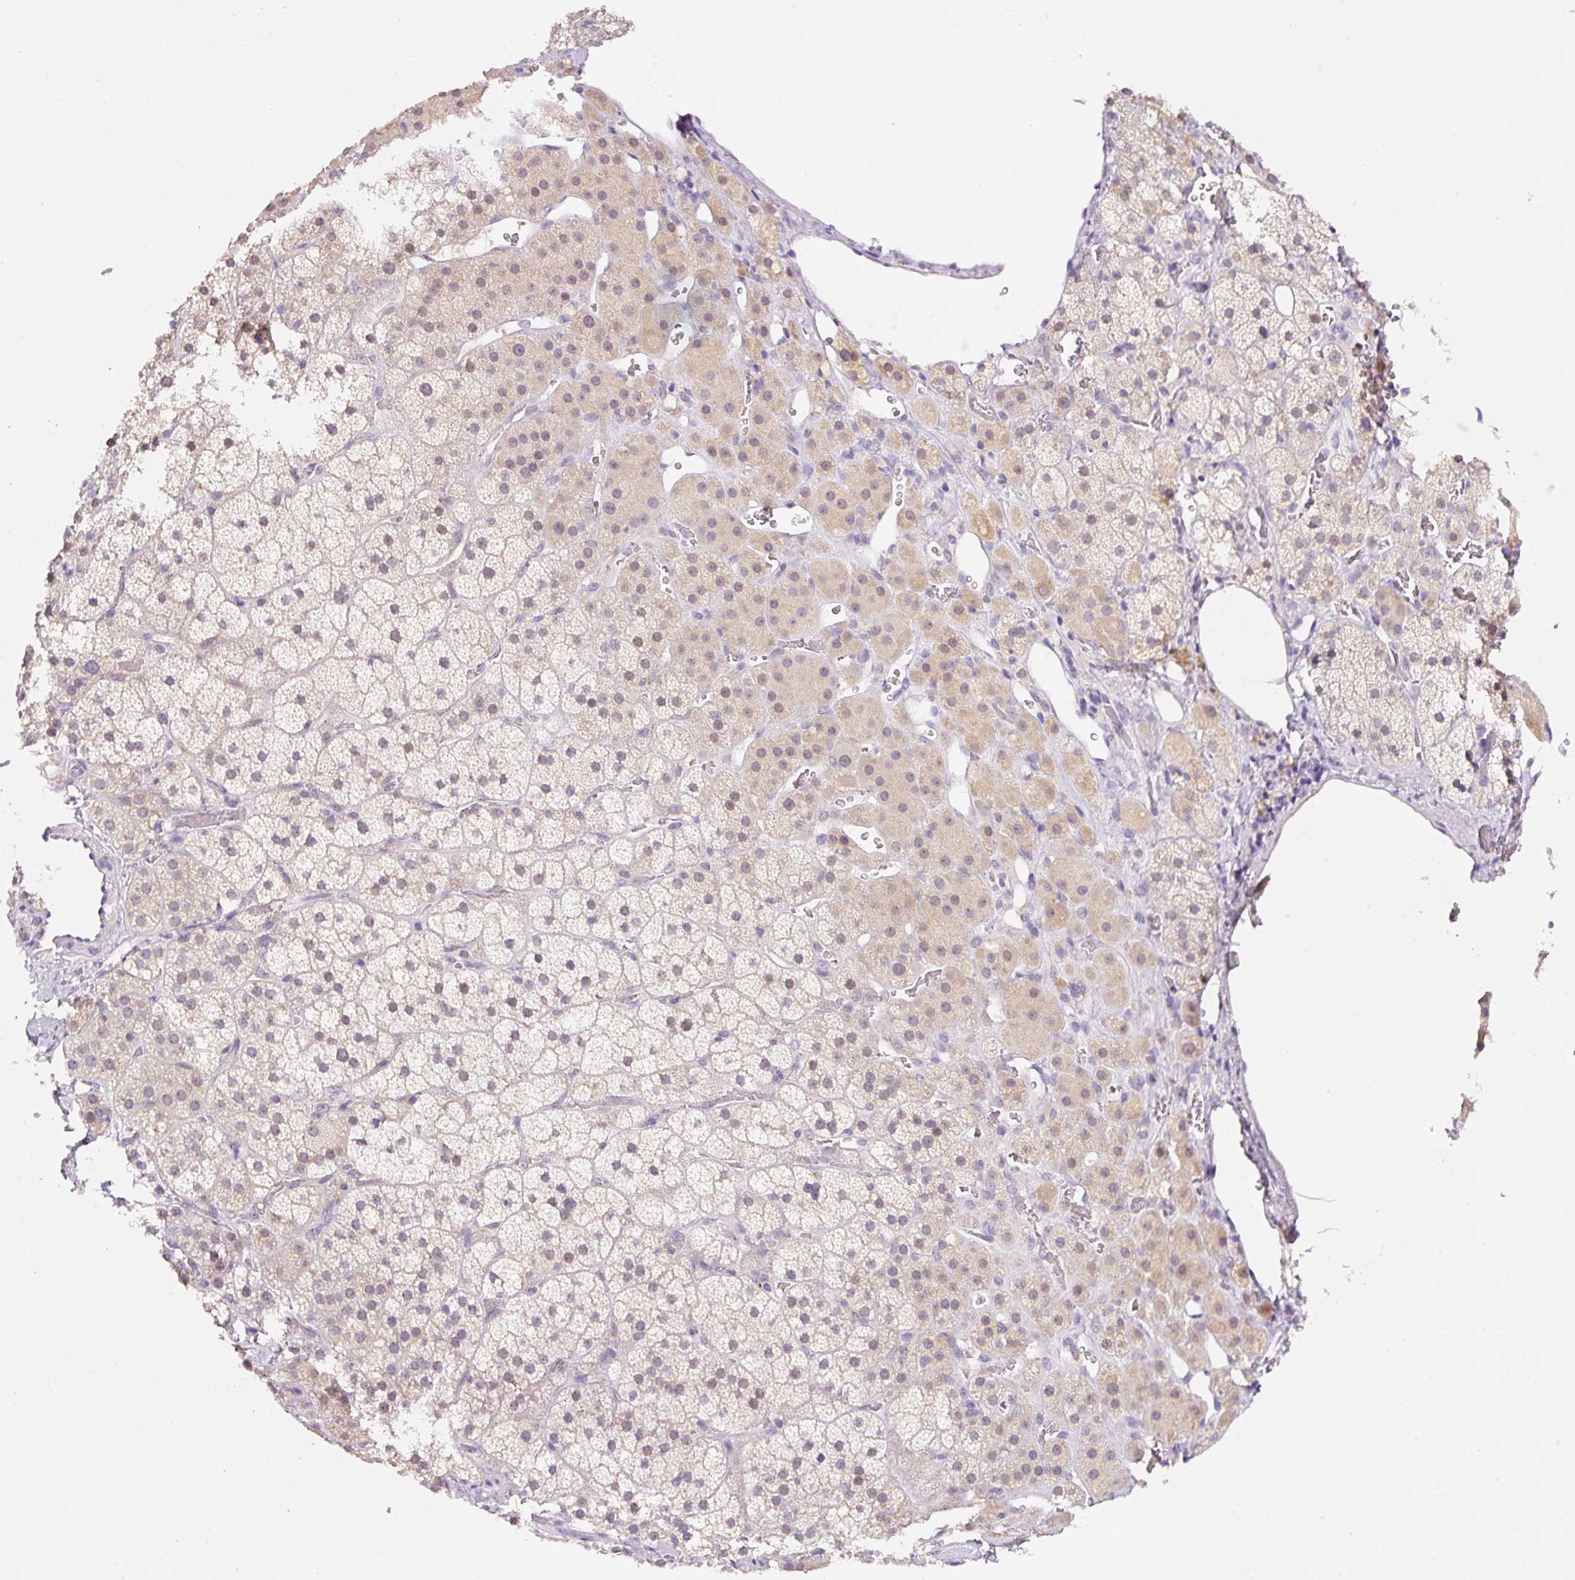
{"staining": {"intensity": "moderate", "quantity": "25%-75%", "location": "cytoplasmic/membranous,nuclear"}, "tissue": "adrenal gland", "cell_type": "Glandular cells", "image_type": "normal", "snomed": [{"axis": "morphology", "description": "Normal tissue, NOS"}, {"axis": "topography", "description": "Adrenal gland"}], "caption": "An IHC micrograph of normal tissue is shown. Protein staining in brown highlights moderate cytoplasmic/membranous,nuclear positivity in adrenal gland within glandular cells. The staining is performed using DAB brown chromogen to label protein expression. The nuclei are counter-stained blue using hematoxylin.", "gene": "PCK2", "patient": {"sex": "male", "age": 57}}